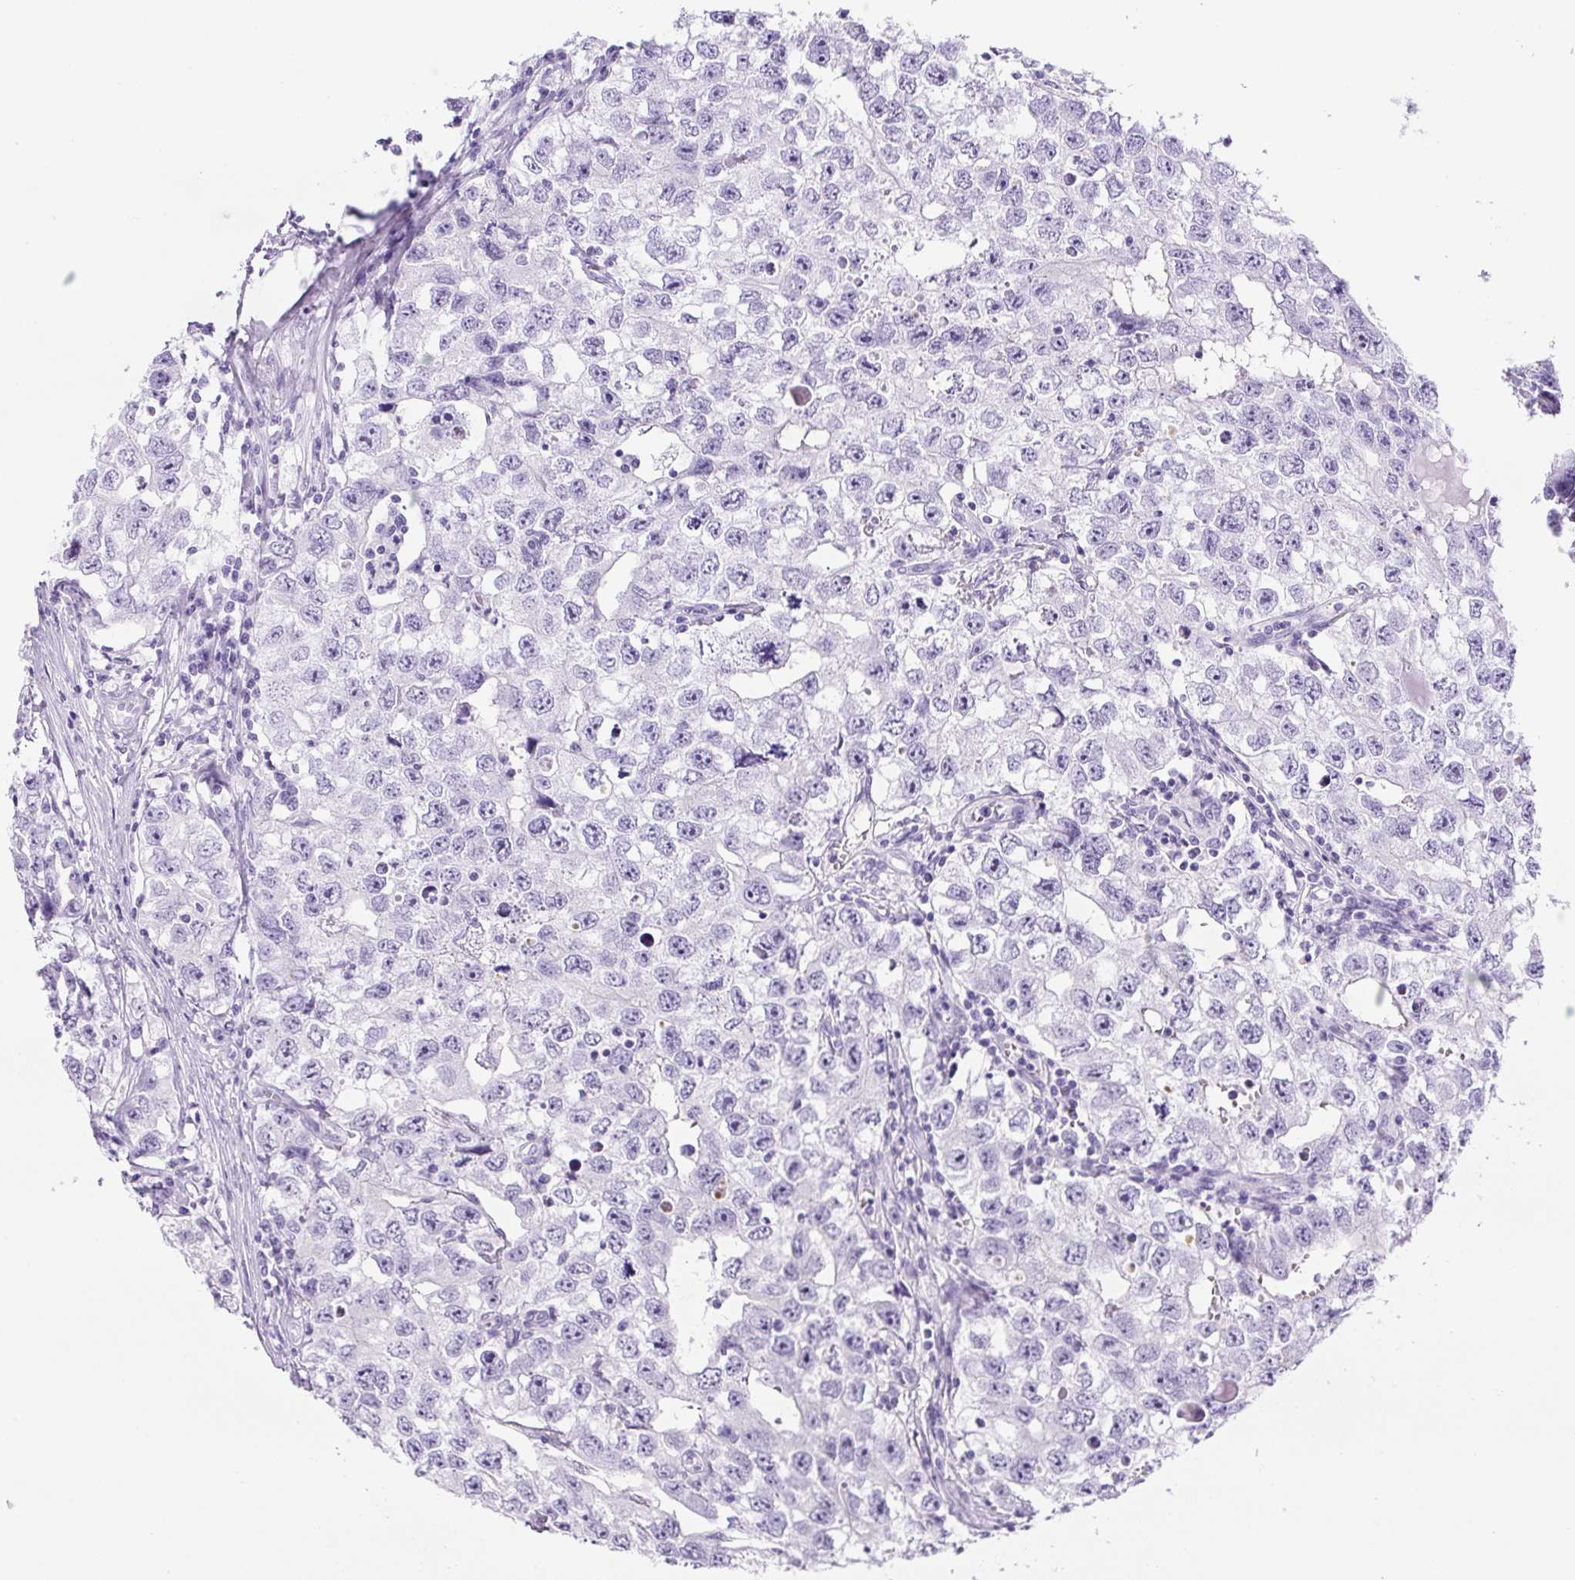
{"staining": {"intensity": "negative", "quantity": "none", "location": "none"}, "tissue": "testis cancer", "cell_type": "Tumor cells", "image_type": "cancer", "snomed": [{"axis": "morphology", "description": "Seminoma, NOS"}, {"axis": "morphology", "description": "Carcinoma, Embryonal, NOS"}, {"axis": "topography", "description": "Testis"}], "caption": "This is a photomicrograph of immunohistochemistry (IHC) staining of testis seminoma, which shows no staining in tumor cells.", "gene": "TMEM151B", "patient": {"sex": "male", "age": 43}}